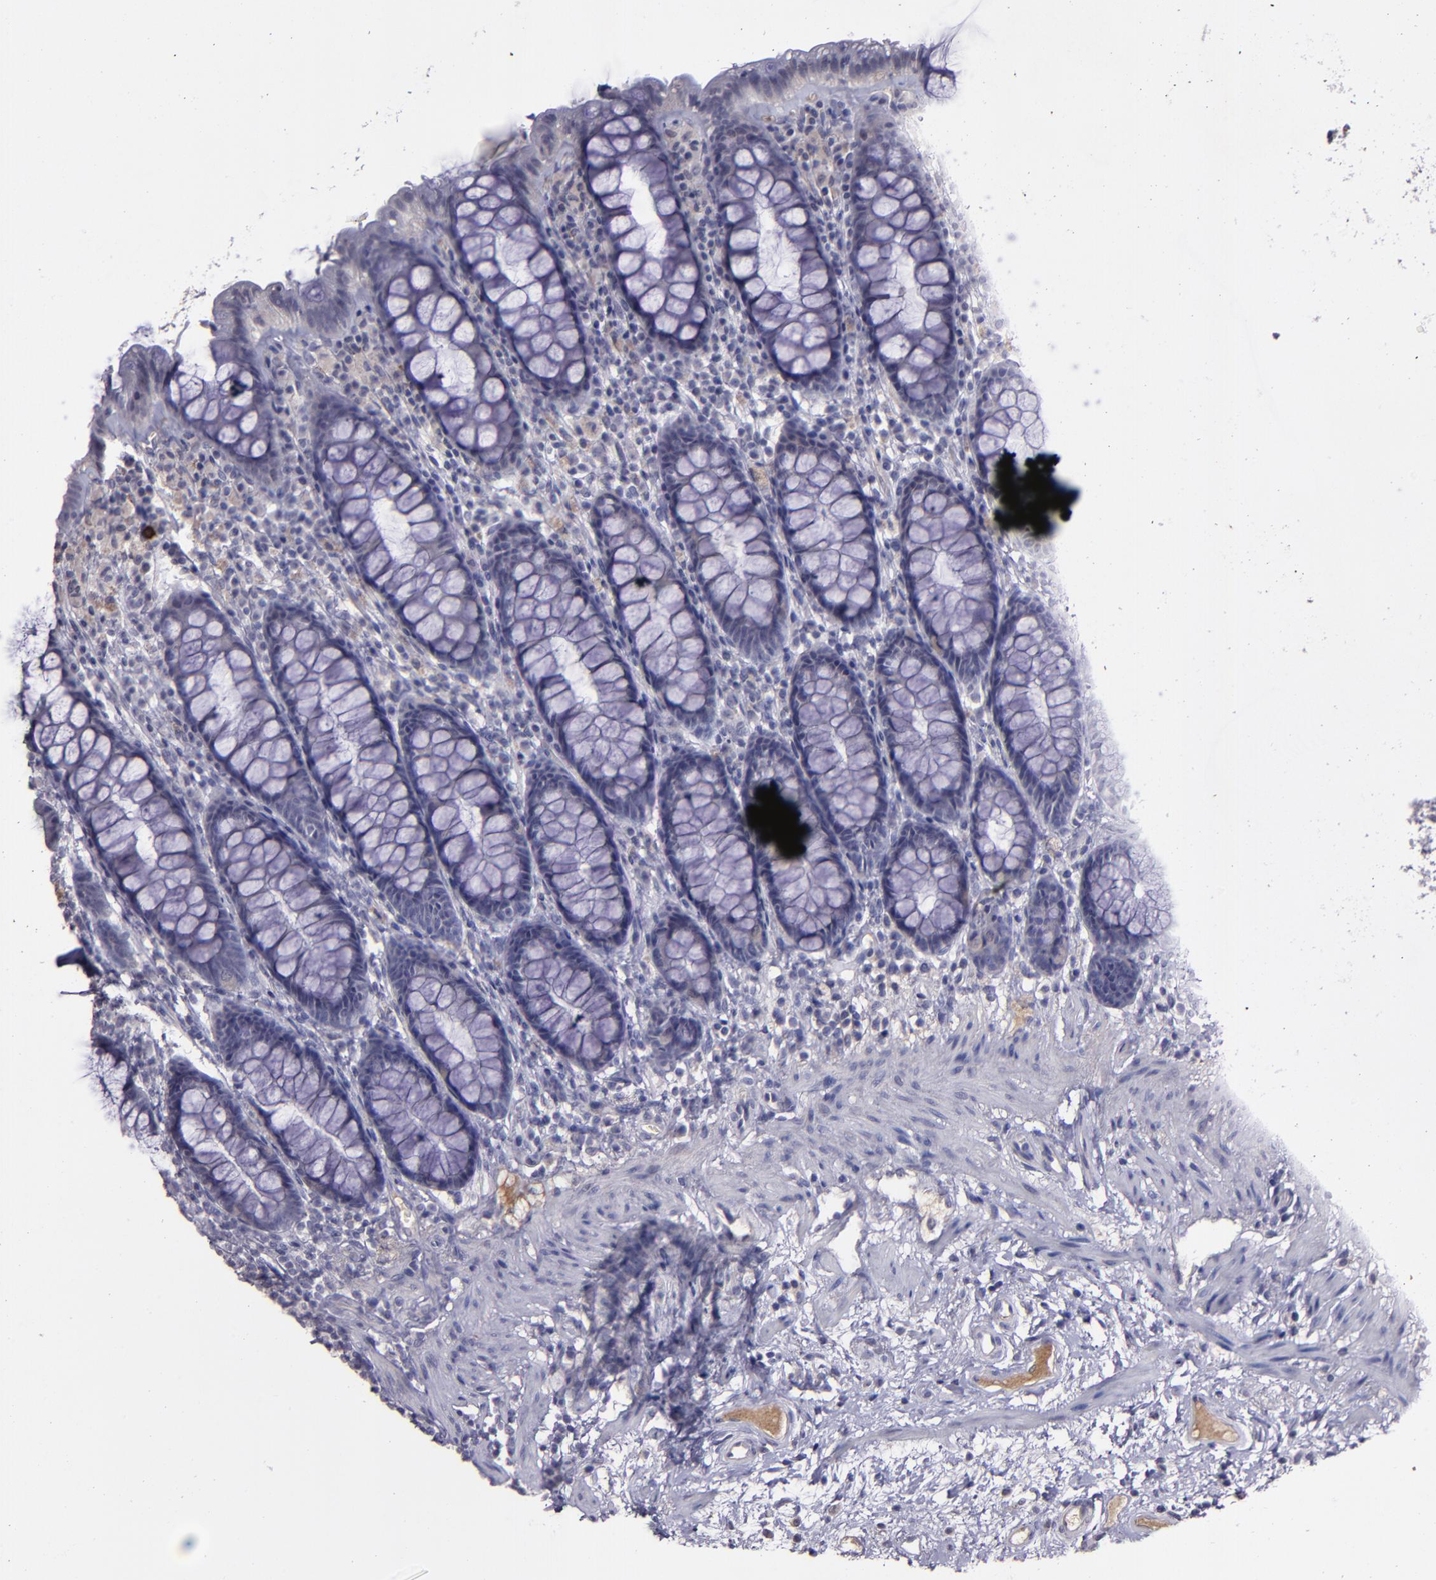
{"staining": {"intensity": "negative", "quantity": "none", "location": "none"}, "tissue": "rectum", "cell_type": "Glandular cells", "image_type": "normal", "snomed": [{"axis": "morphology", "description": "Normal tissue, NOS"}, {"axis": "topography", "description": "Rectum"}], "caption": "Immunohistochemistry (IHC) histopathology image of normal rectum: rectum stained with DAB (3,3'-diaminobenzidine) reveals no significant protein positivity in glandular cells. (DAB immunohistochemistry (IHC) visualized using brightfield microscopy, high magnification).", "gene": "MASP1", "patient": {"sex": "male", "age": 92}}